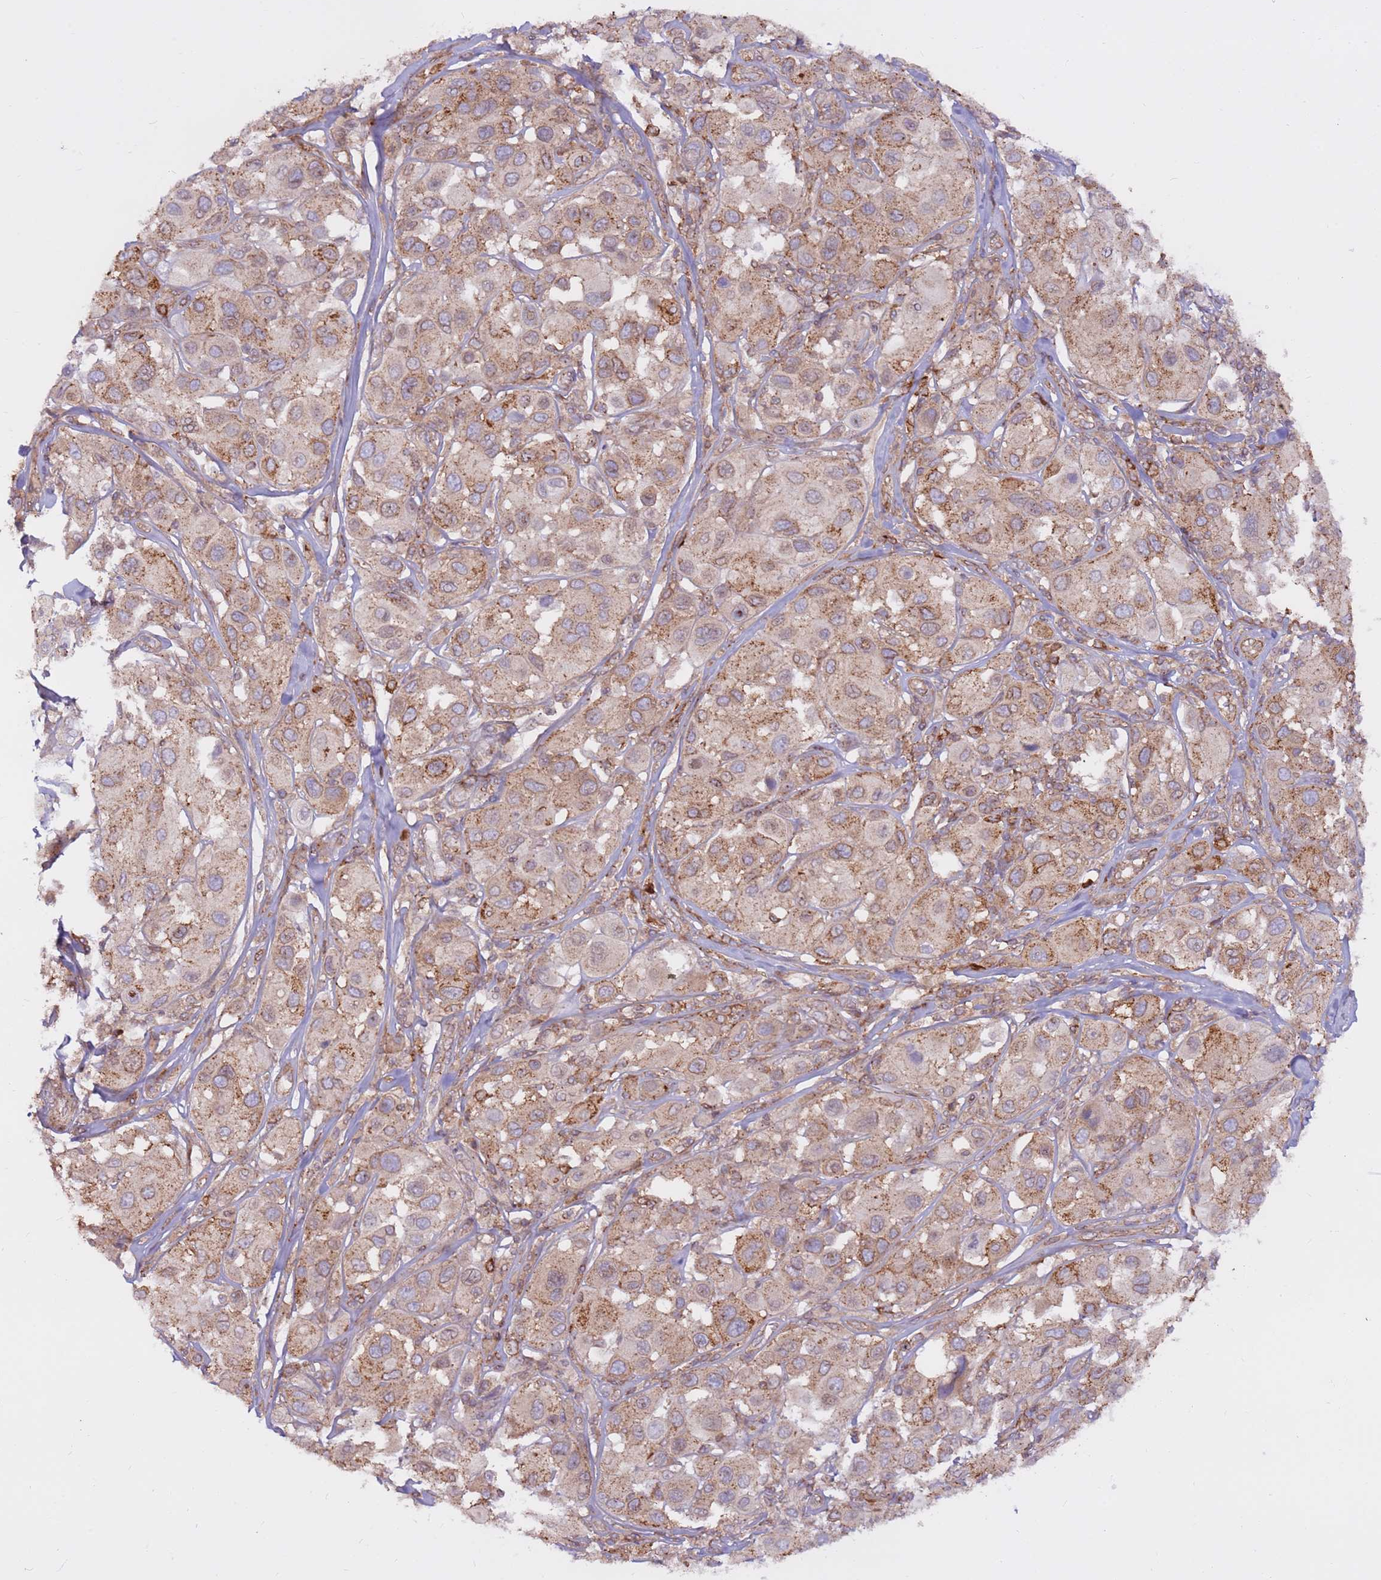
{"staining": {"intensity": "moderate", "quantity": ">75%", "location": "cytoplasmic/membranous"}, "tissue": "melanoma", "cell_type": "Tumor cells", "image_type": "cancer", "snomed": [{"axis": "morphology", "description": "Malignant melanoma, Metastatic site"}, {"axis": "topography", "description": "Skin"}], "caption": "Immunohistochemical staining of human malignant melanoma (metastatic site) exhibits moderate cytoplasmic/membranous protein staining in approximately >75% of tumor cells. (DAB IHC with brightfield microscopy, high magnification).", "gene": "DDX19B", "patient": {"sex": "male", "age": 41}}